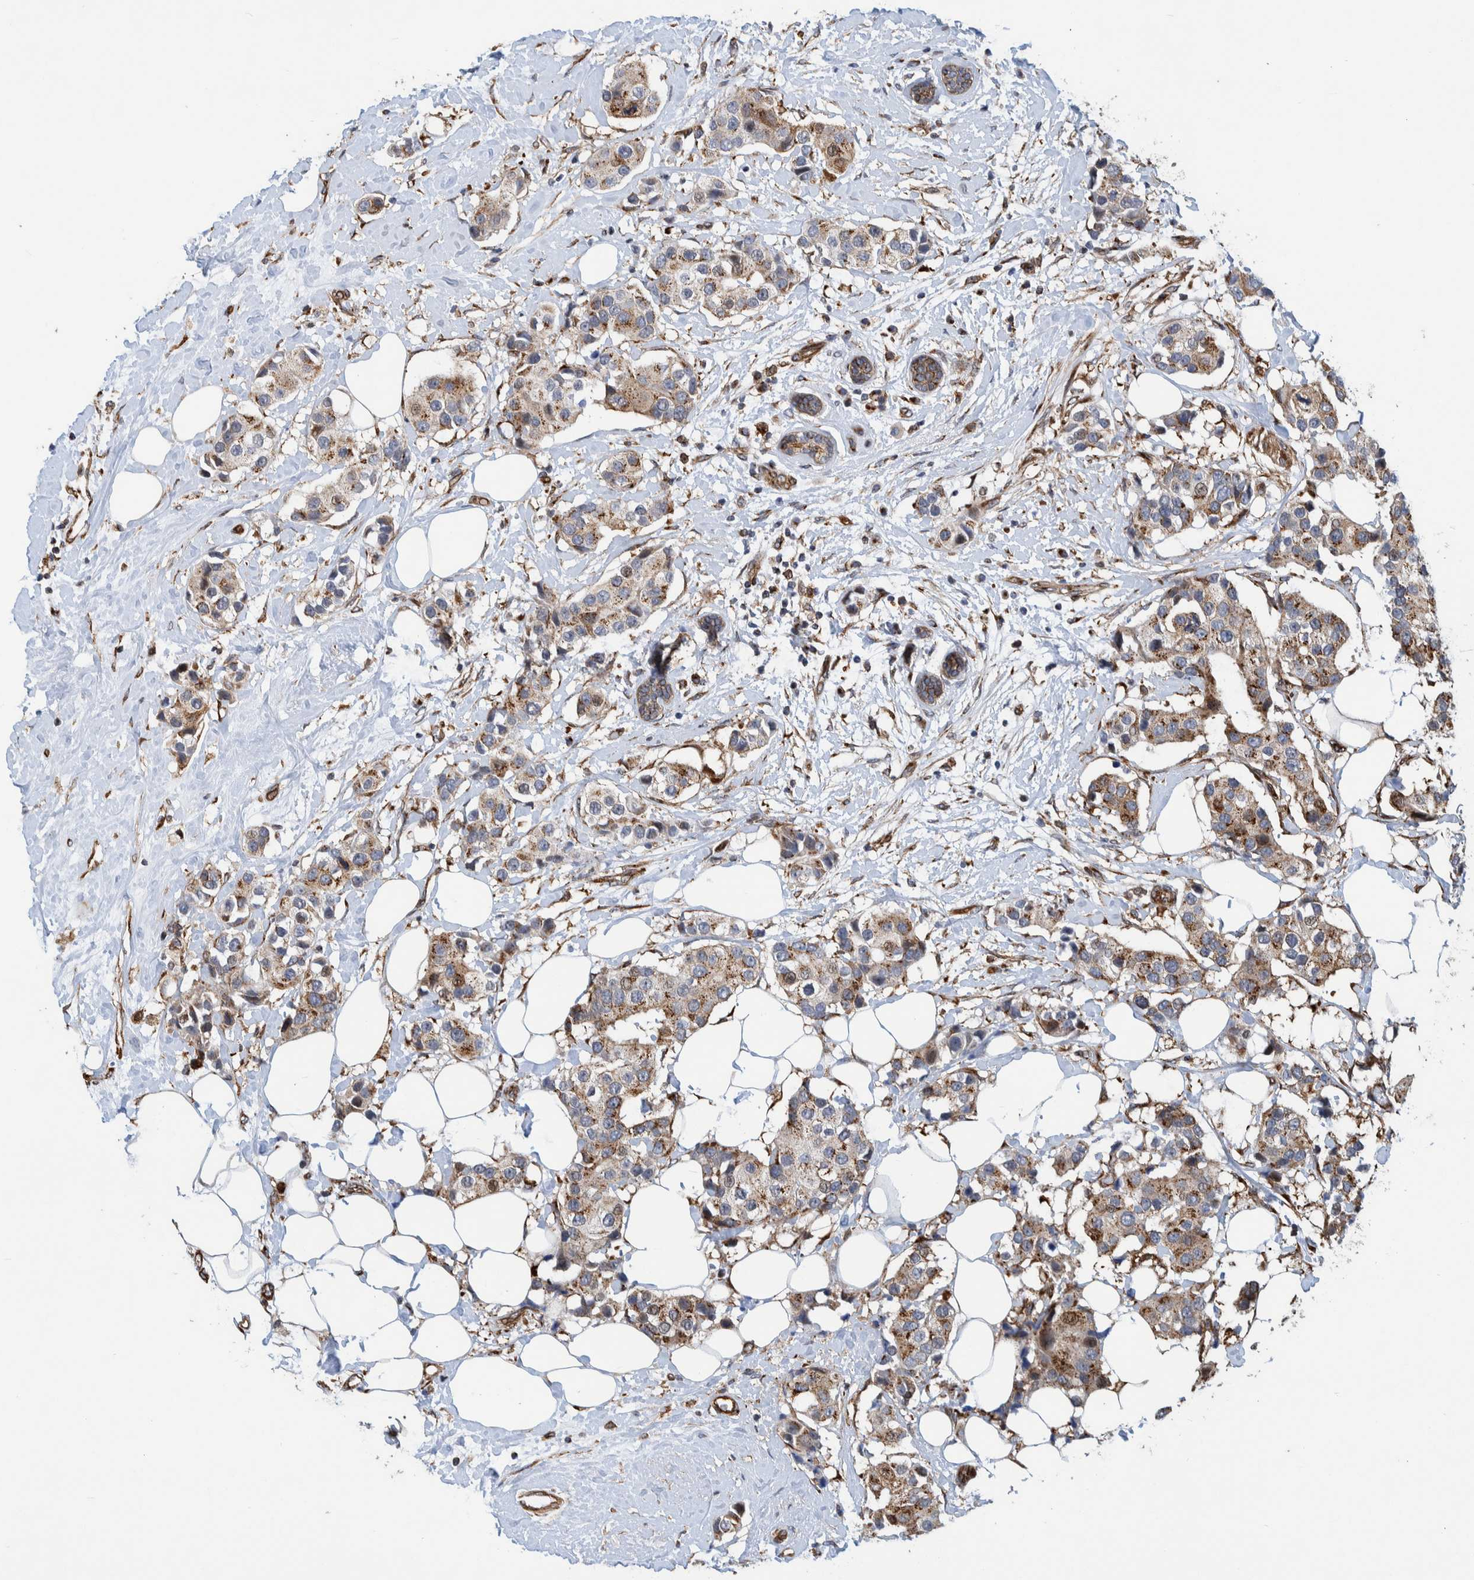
{"staining": {"intensity": "moderate", "quantity": ">75%", "location": "cytoplasmic/membranous"}, "tissue": "breast cancer", "cell_type": "Tumor cells", "image_type": "cancer", "snomed": [{"axis": "morphology", "description": "Normal tissue, NOS"}, {"axis": "morphology", "description": "Duct carcinoma"}, {"axis": "topography", "description": "Breast"}], "caption": "A micrograph of breast cancer (infiltrating ductal carcinoma) stained for a protein exhibits moderate cytoplasmic/membranous brown staining in tumor cells.", "gene": "CCDC57", "patient": {"sex": "female", "age": 39}}